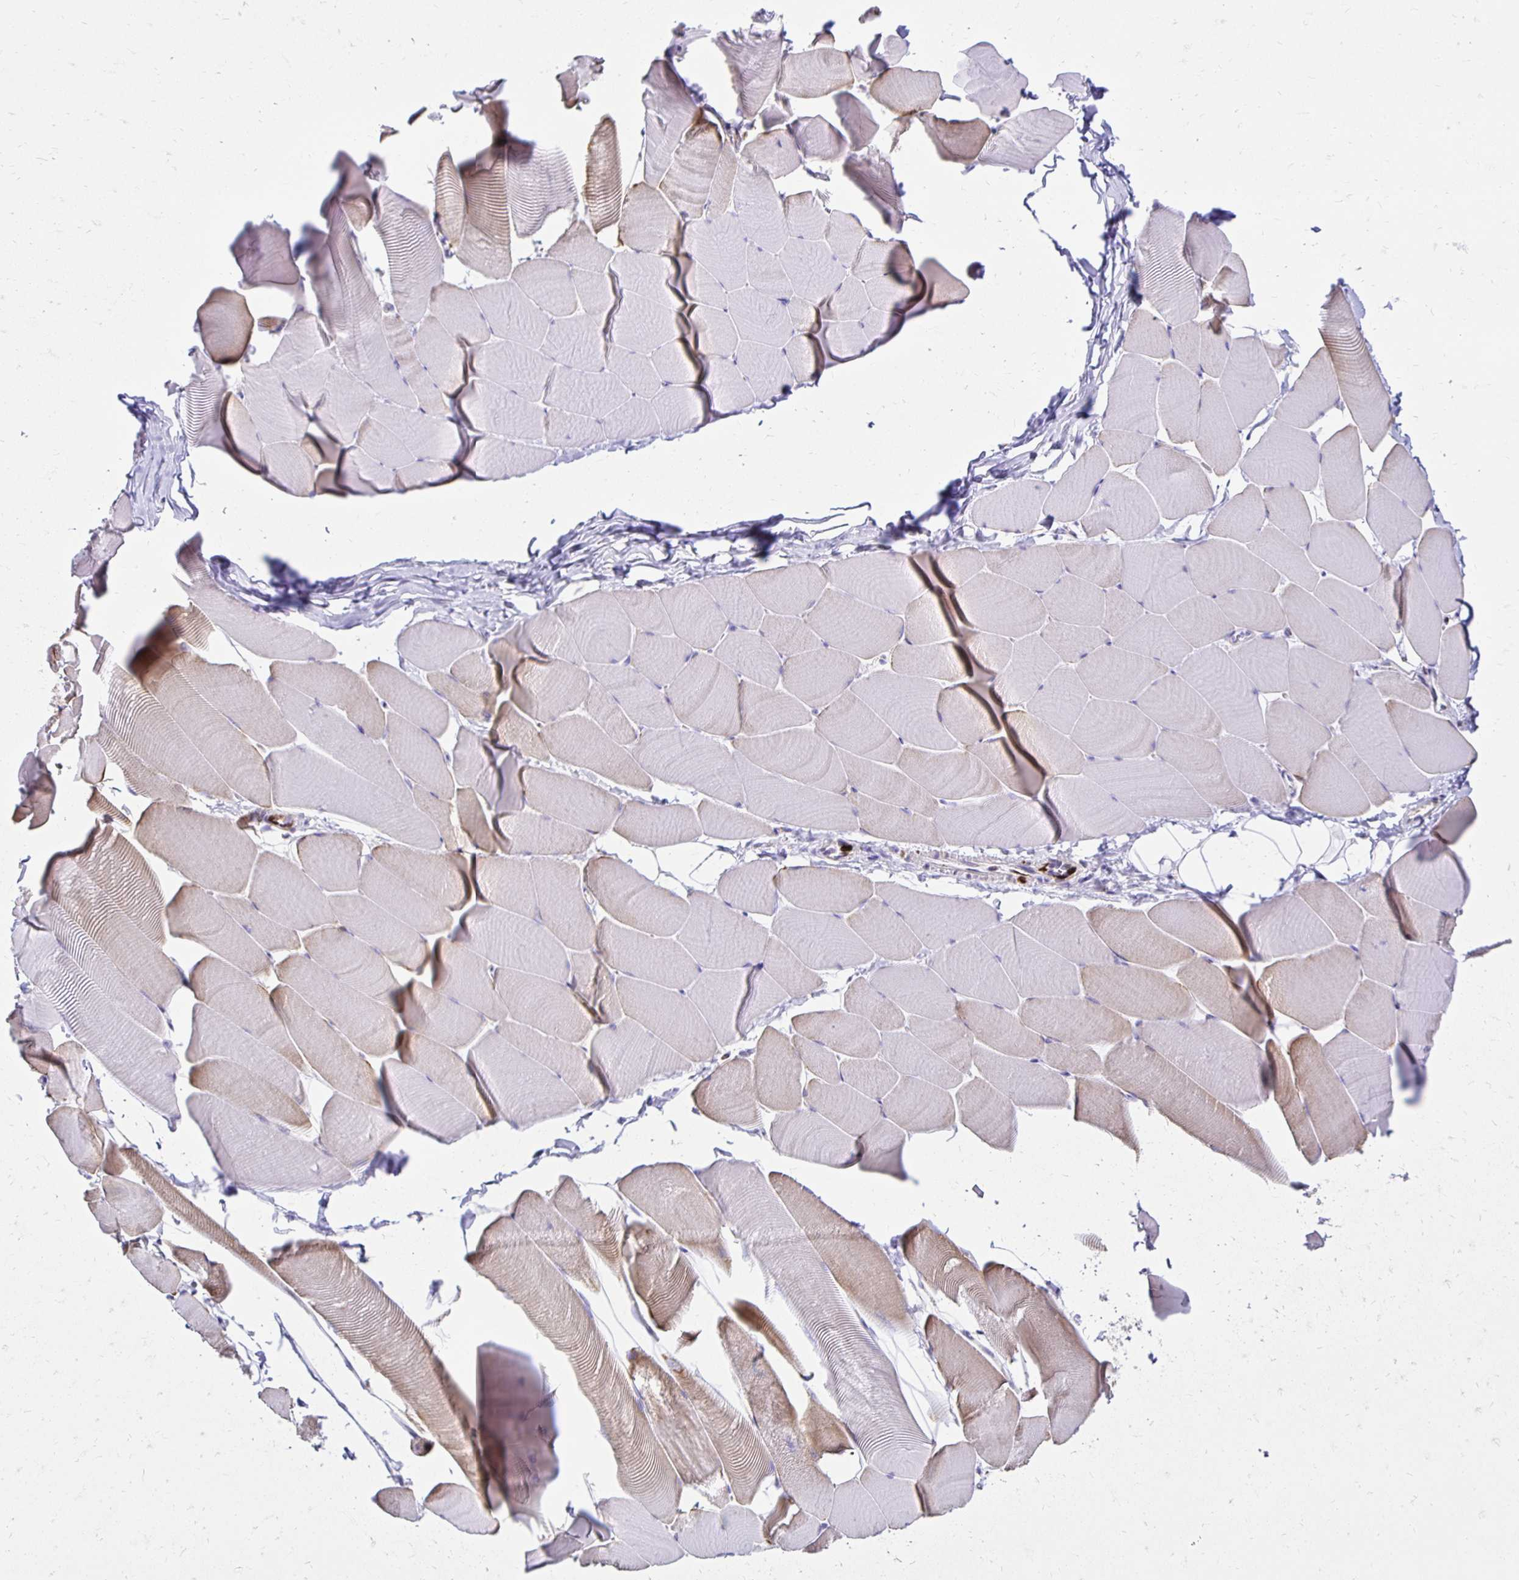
{"staining": {"intensity": "weak", "quantity": "<25%", "location": "cytoplasmic/membranous"}, "tissue": "skeletal muscle", "cell_type": "Myocytes", "image_type": "normal", "snomed": [{"axis": "morphology", "description": "Normal tissue, NOS"}, {"axis": "topography", "description": "Skeletal muscle"}], "caption": "The immunohistochemistry image has no significant positivity in myocytes of skeletal muscle.", "gene": "PLAAT2", "patient": {"sex": "male", "age": 25}}